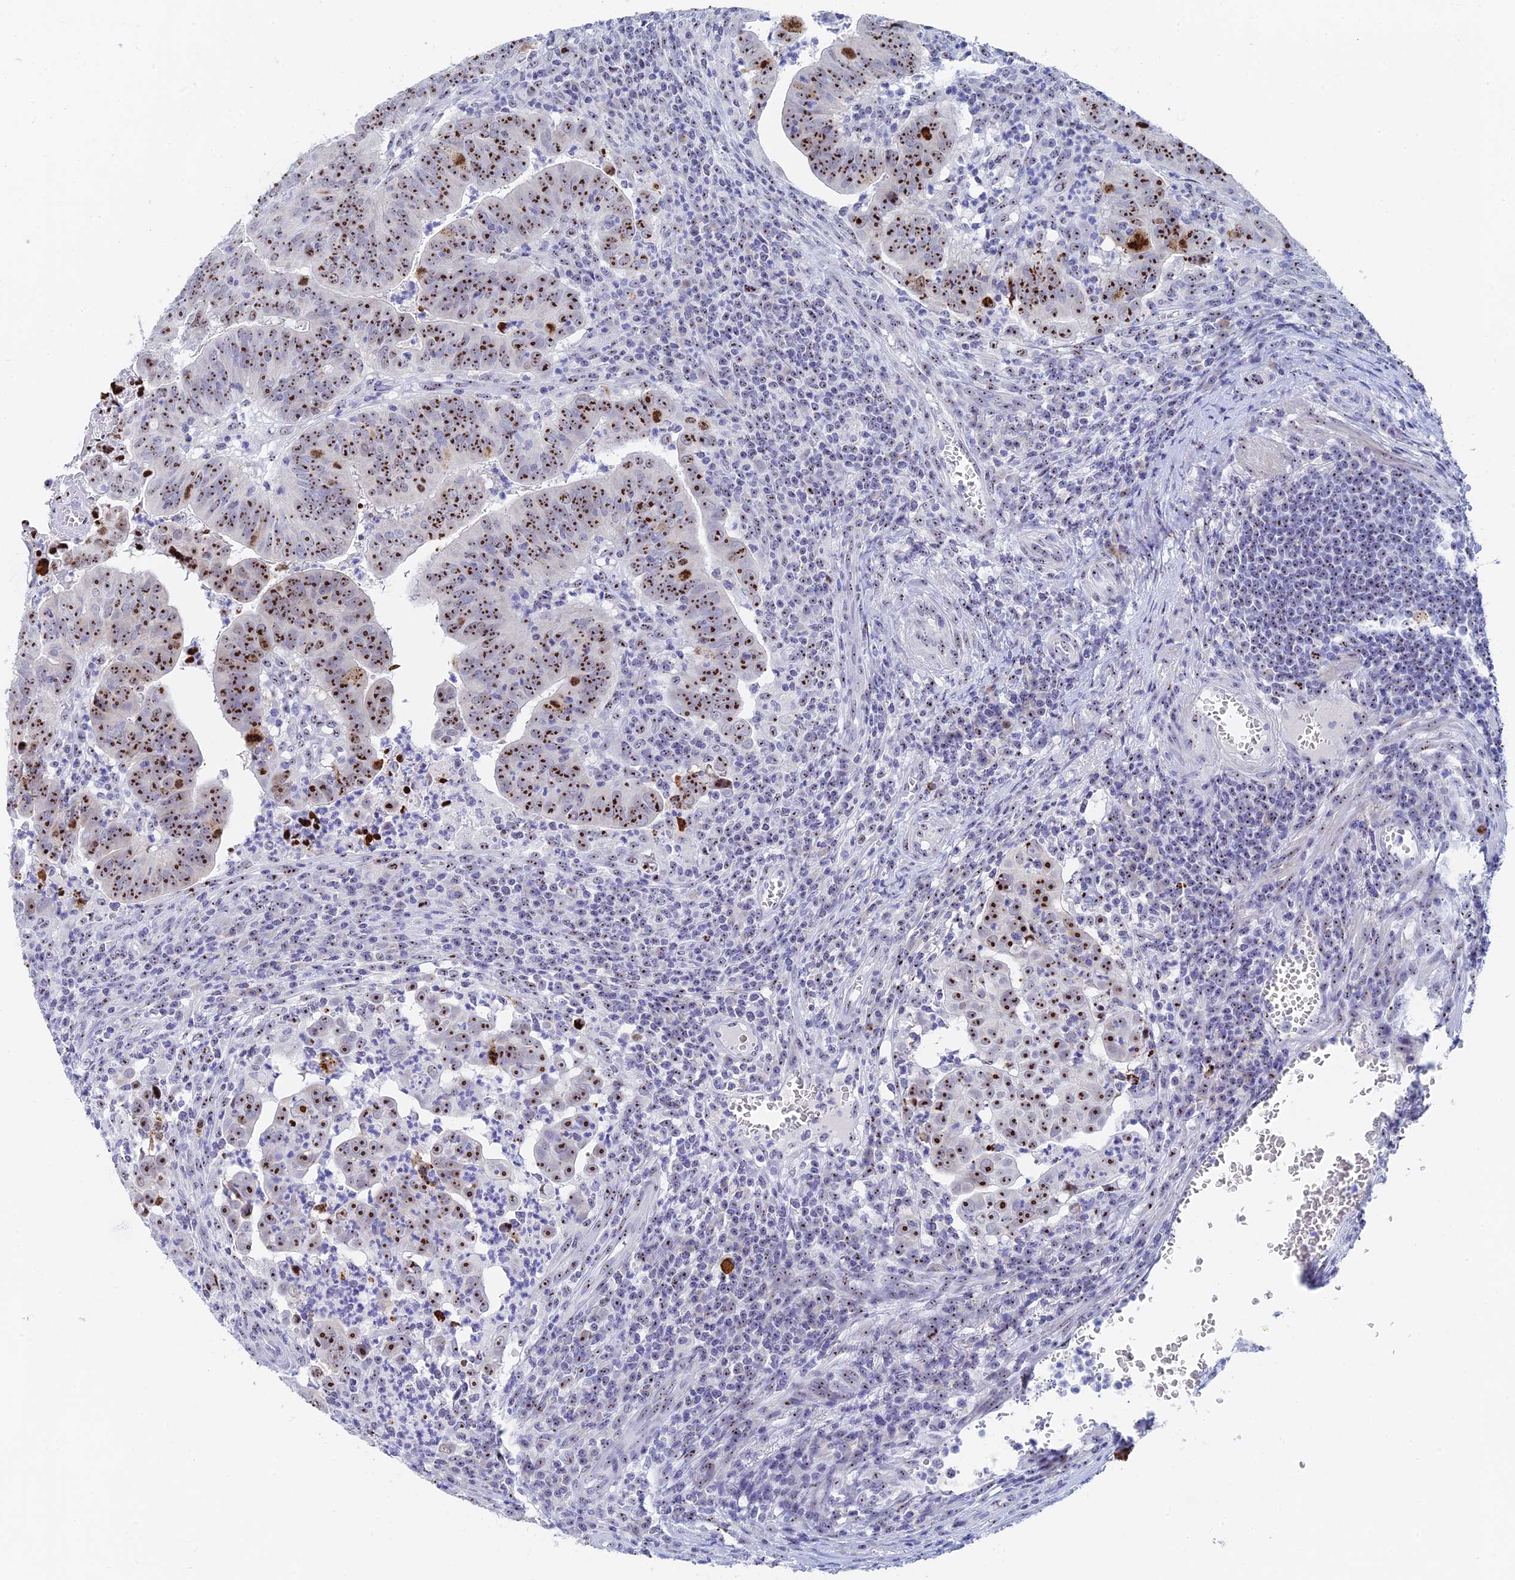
{"staining": {"intensity": "strong", "quantity": ">75%", "location": "nuclear"}, "tissue": "colorectal cancer", "cell_type": "Tumor cells", "image_type": "cancer", "snomed": [{"axis": "morphology", "description": "Adenocarcinoma, NOS"}, {"axis": "topography", "description": "Rectum"}], "caption": "Protein expression analysis of colorectal cancer (adenocarcinoma) demonstrates strong nuclear expression in about >75% of tumor cells.", "gene": "RSL1D1", "patient": {"sex": "male", "age": 69}}